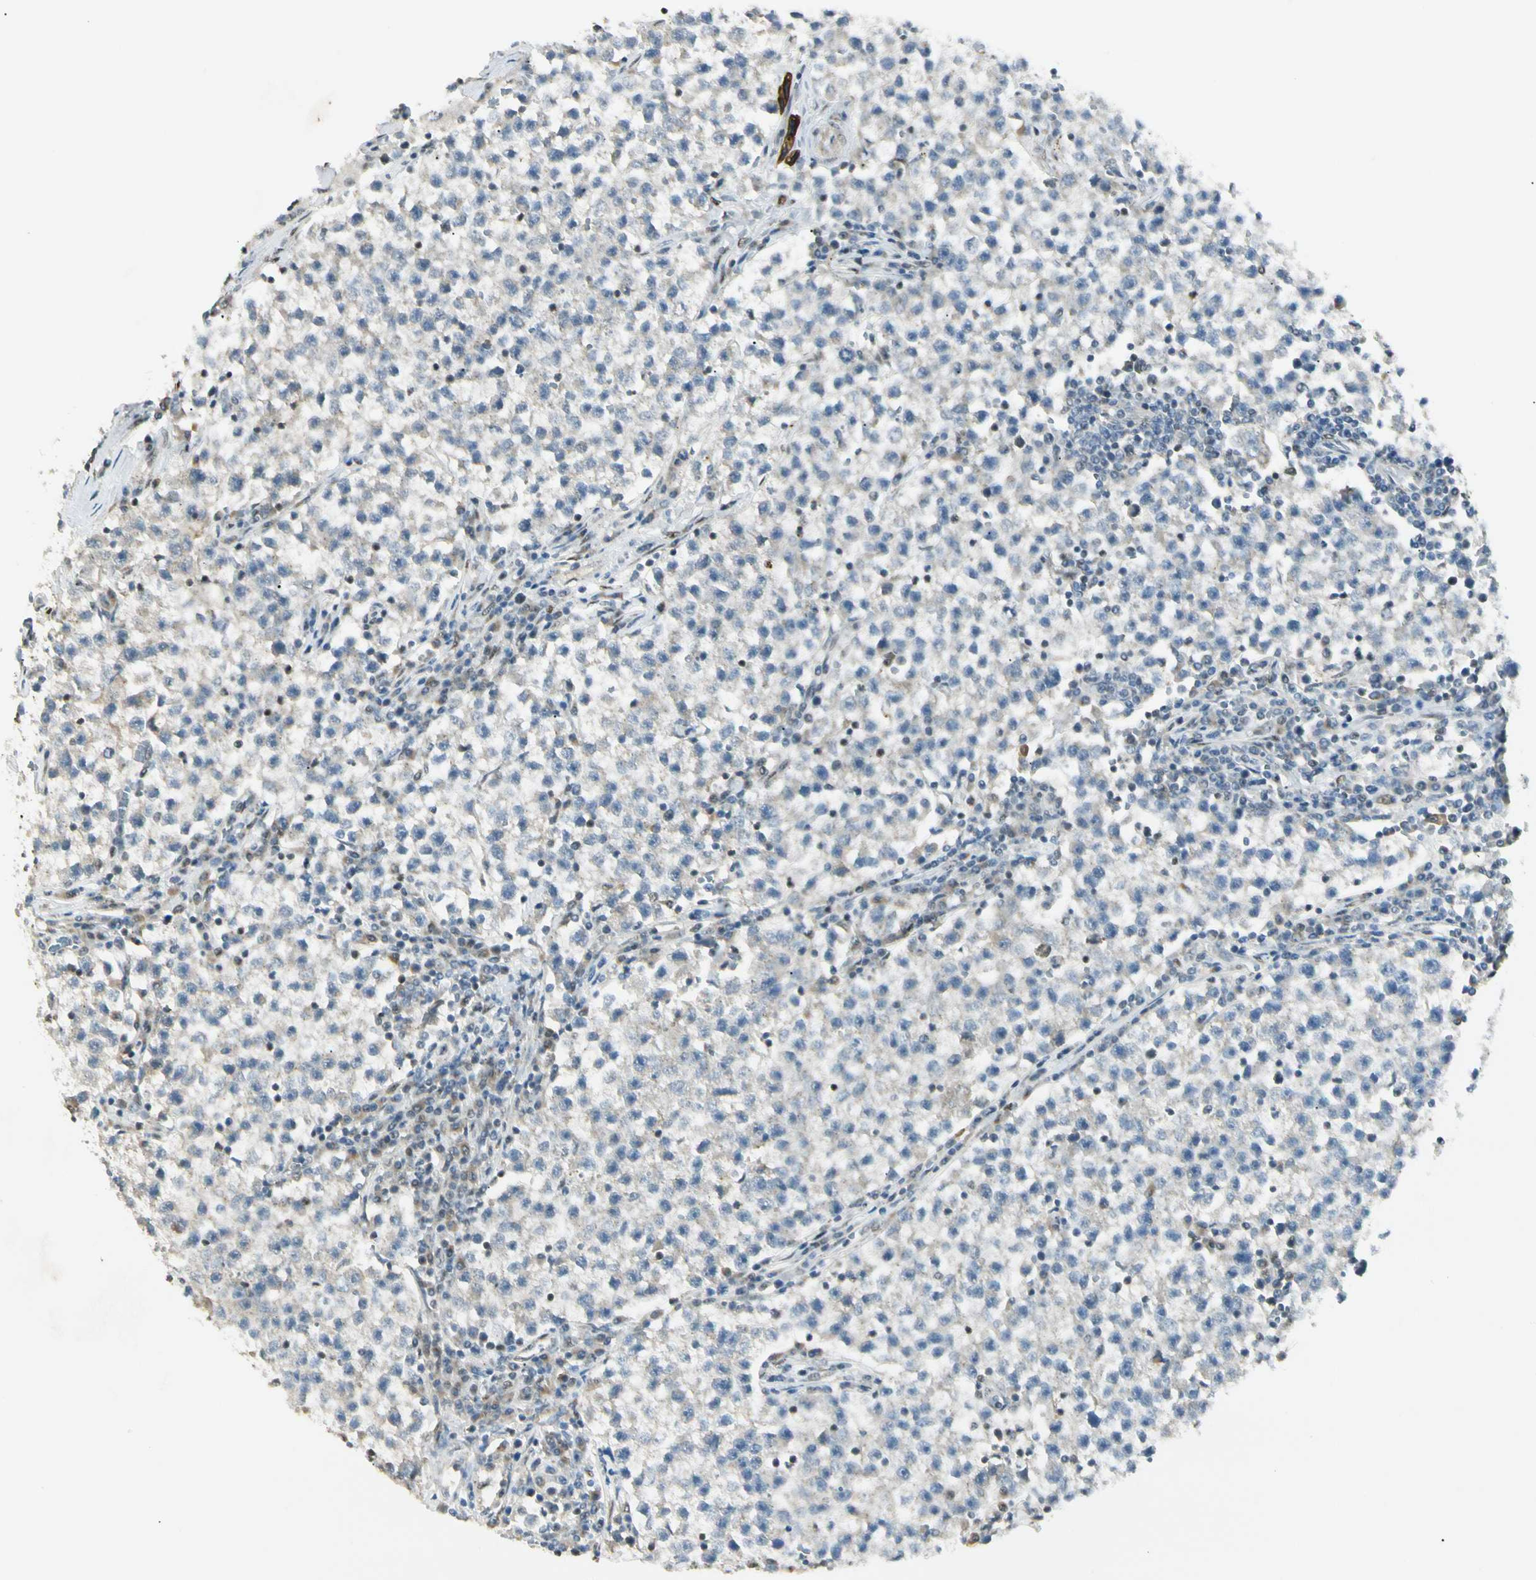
{"staining": {"intensity": "weak", "quantity": "25%-75%", "location": "cytoplasmic/membranous"}, "tissue": "testis cancer", "cell_type": "Tumor cells", "image_type": "cancer", "snomed": [{"axis": "morphology", "description": "Seminoma, NOS"}, {"axis": "topography", "description": "Testis"}], "caption": "Tumor cells exhibit low levels of weak cytoplasmic/membranous positivity in about 25%-75% of cells in human testis cancer.", "gene": "ATXN1", "patient": {"sex": "male", "age": 22}}